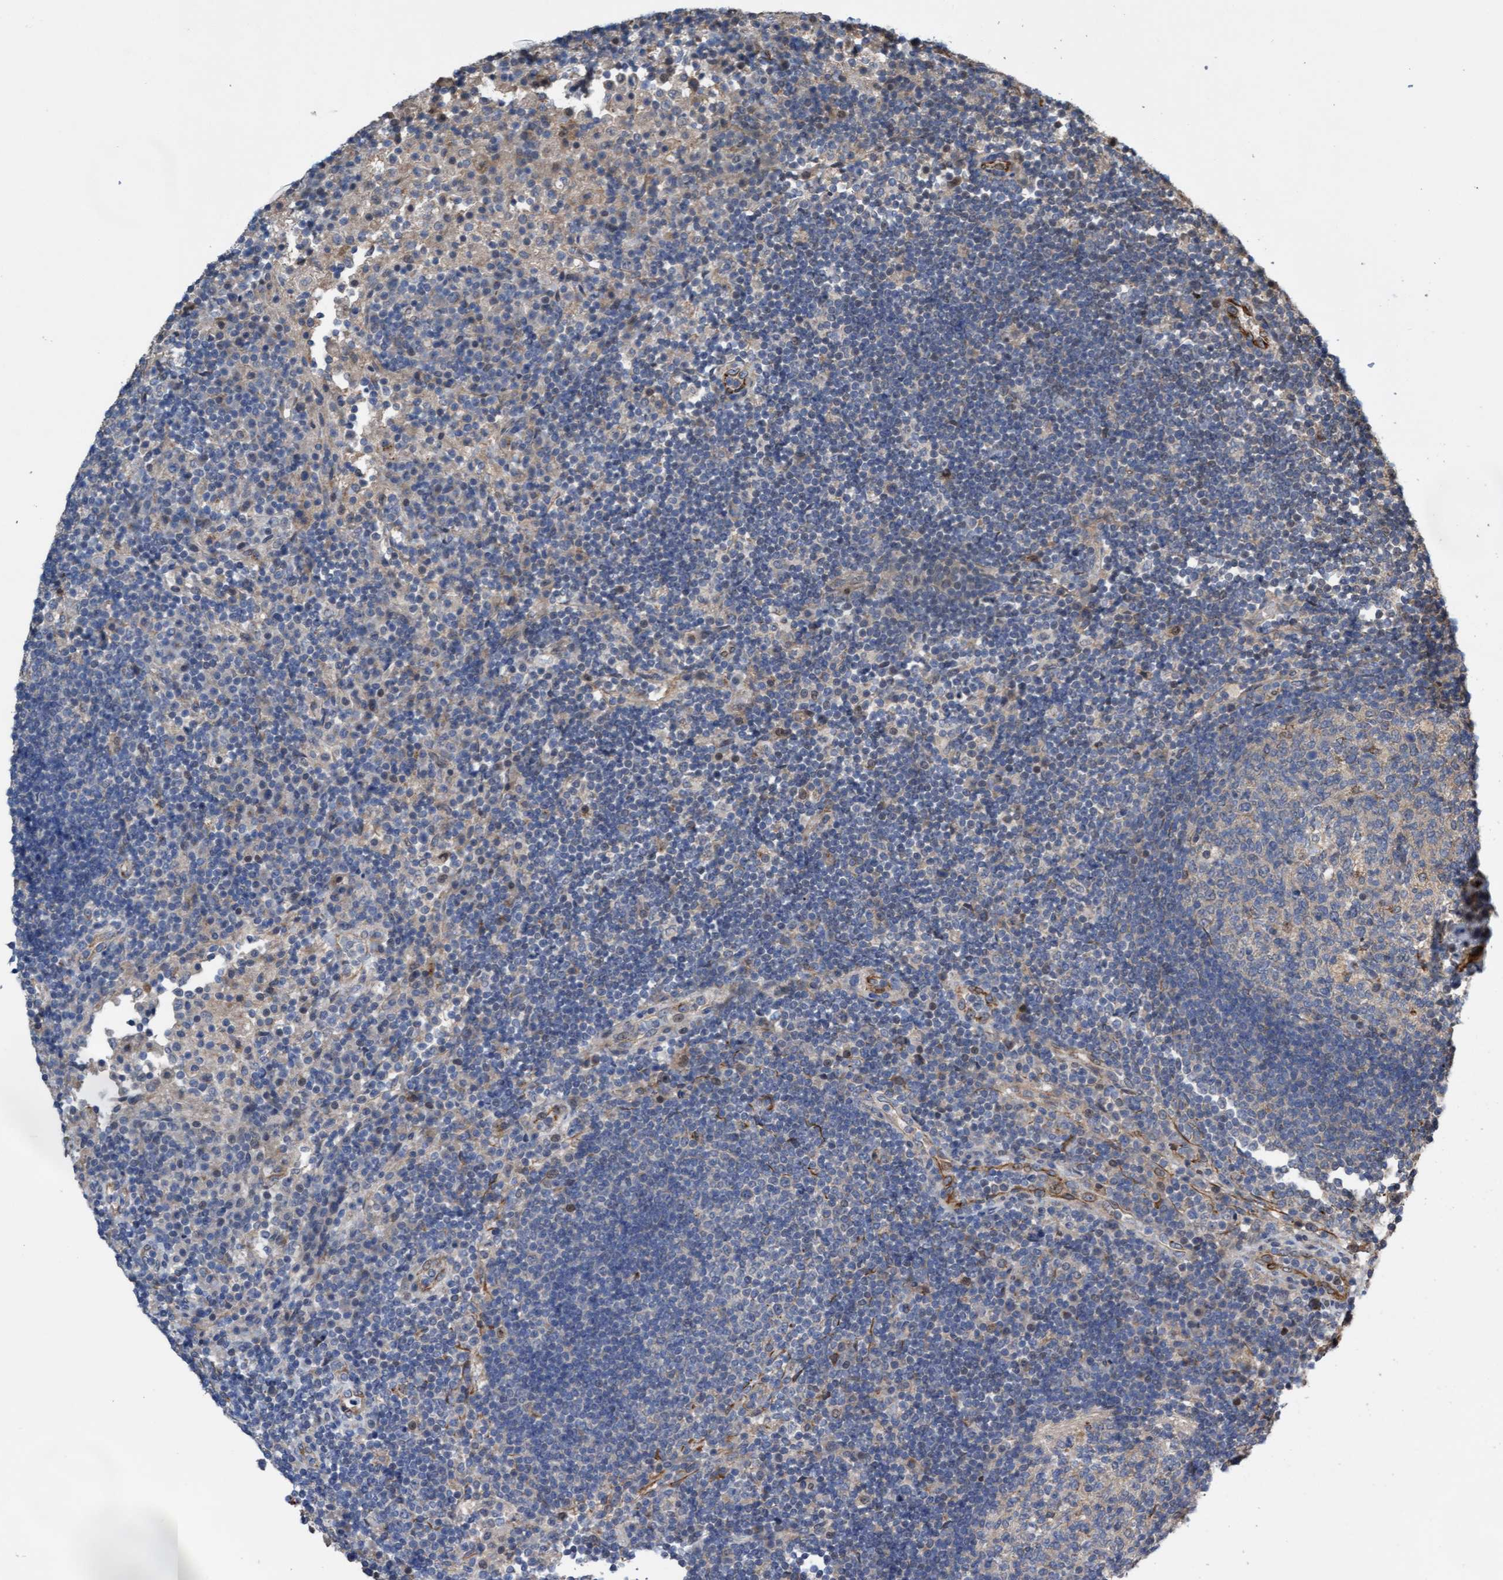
{"staining": {"intensity": "negative", "quantity": "none", "location": "none"}, "tissue": "lymph node", "cell_type": "Germinal center cells", "image_type": "normal", "snomed": [{"axis": "morphology", "description": "Normal tissue, NOS"}, {"axis": "topography", "description": "Lymph node"}], "caption": "Immunohistochemistry (IHC) of benign lymph node displays no staining in germinal center cells. (Brightfield microscopy of DAB (3,3'-diaminobenzidine) IHC at high magnification).", "gene": "ITFG1", "patient": {"sex": "female", "age": 53}}